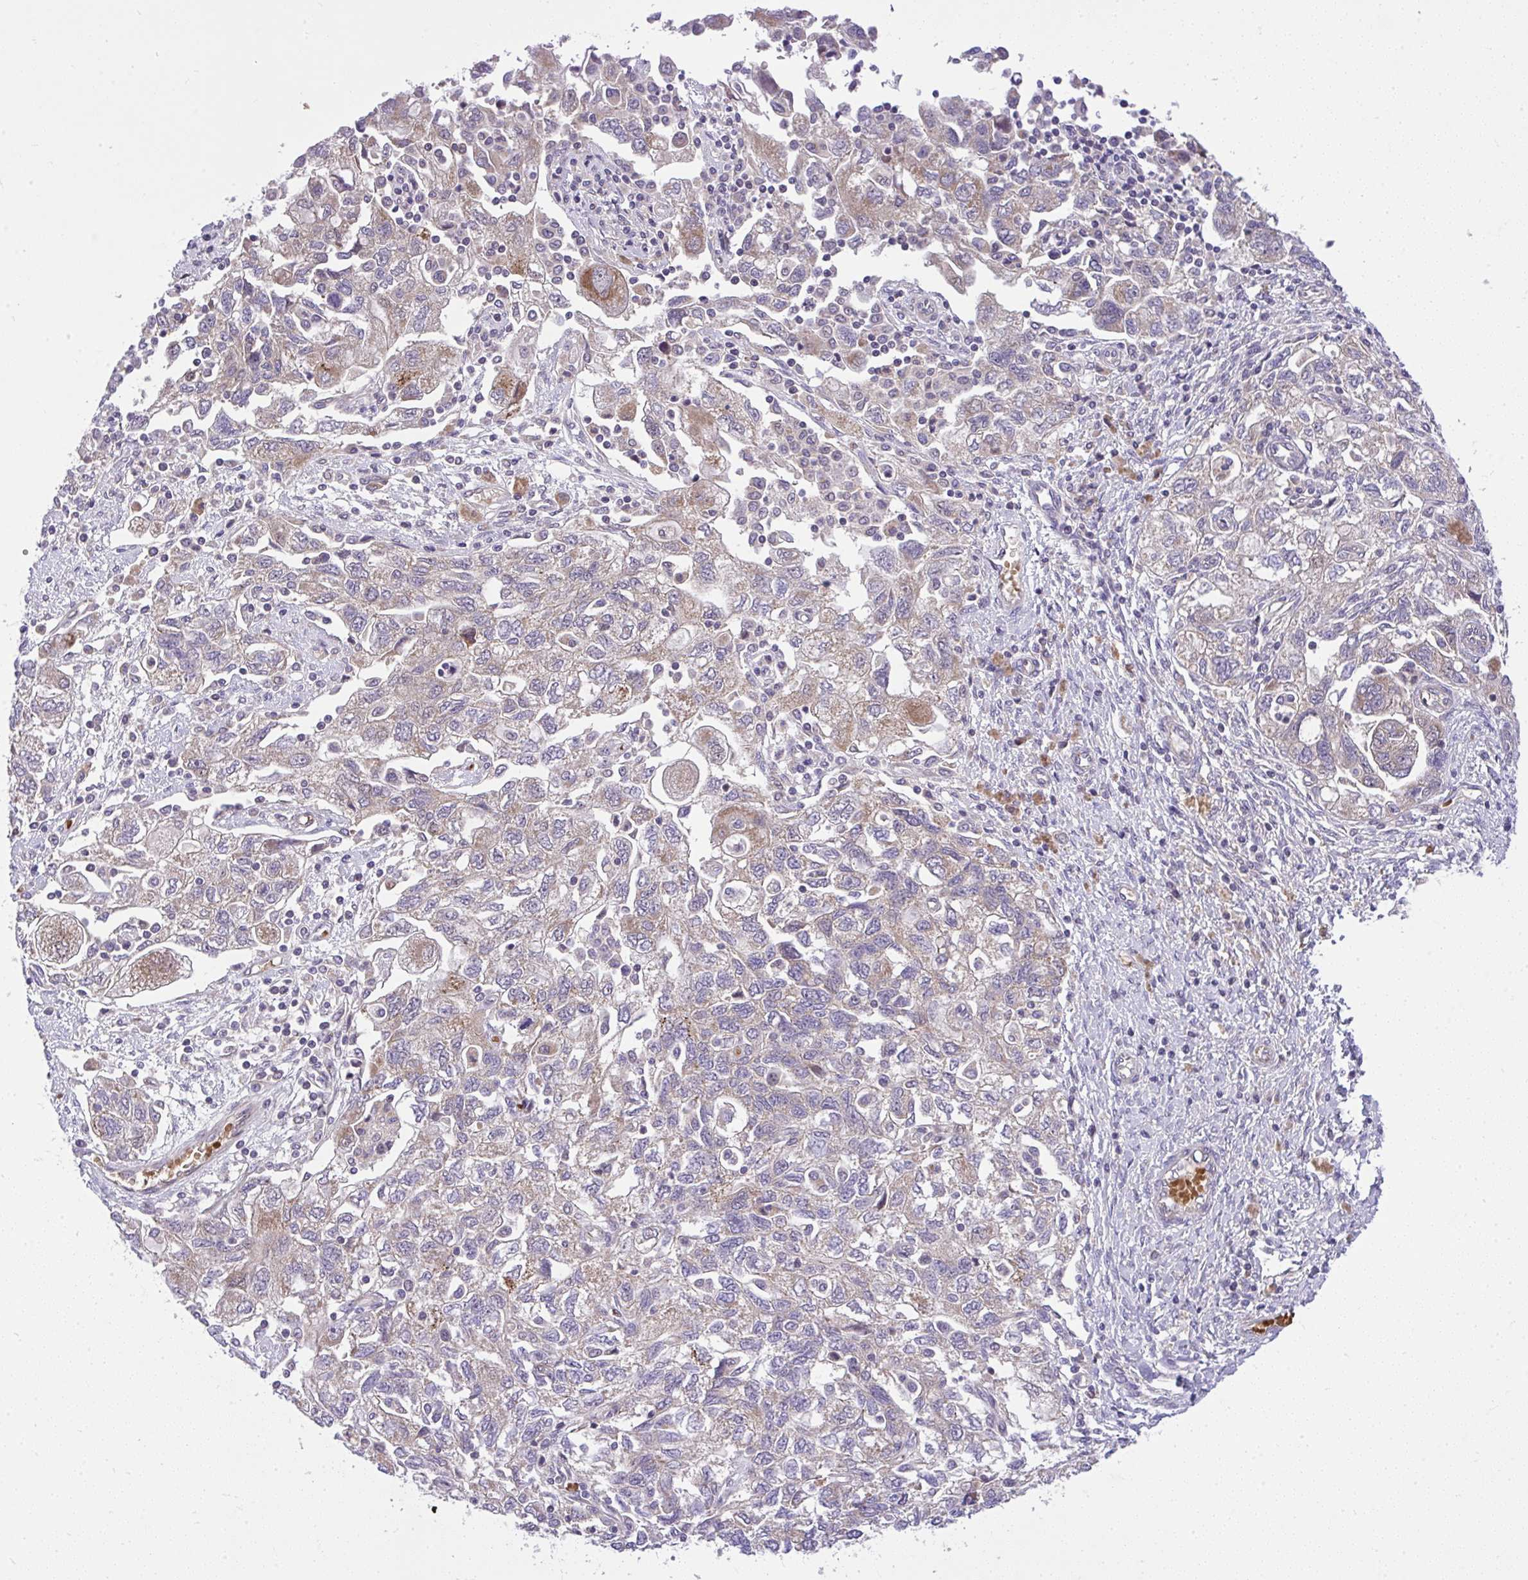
{"staining": {"intensity": "moderate", "quantity": "25%-75%", "location": "cytoplasmic/membranous,nuclear"}, "tissue": "ovarian cancer", "cell_type": "Tumor cells", "image_type": "cancer", "snomed": [{"axis": "morphology", "description": "Carcinoma, NOS"}, {"axis": "morphology", "description": "Cystadenocarcinoma, serous, NOS"}, {"axis": "topography", "description": "Ovary"}], "caption": "IHC micrograph of human ovarian cancer stained for a protein (brown), which reveals medium levels of moderate cytoplasmic/membranous and nuclear positivity in approximately 25%-75% of tumor cells.", "gene": "CHIA", "patient": {"sex": "female", "age": 69}}